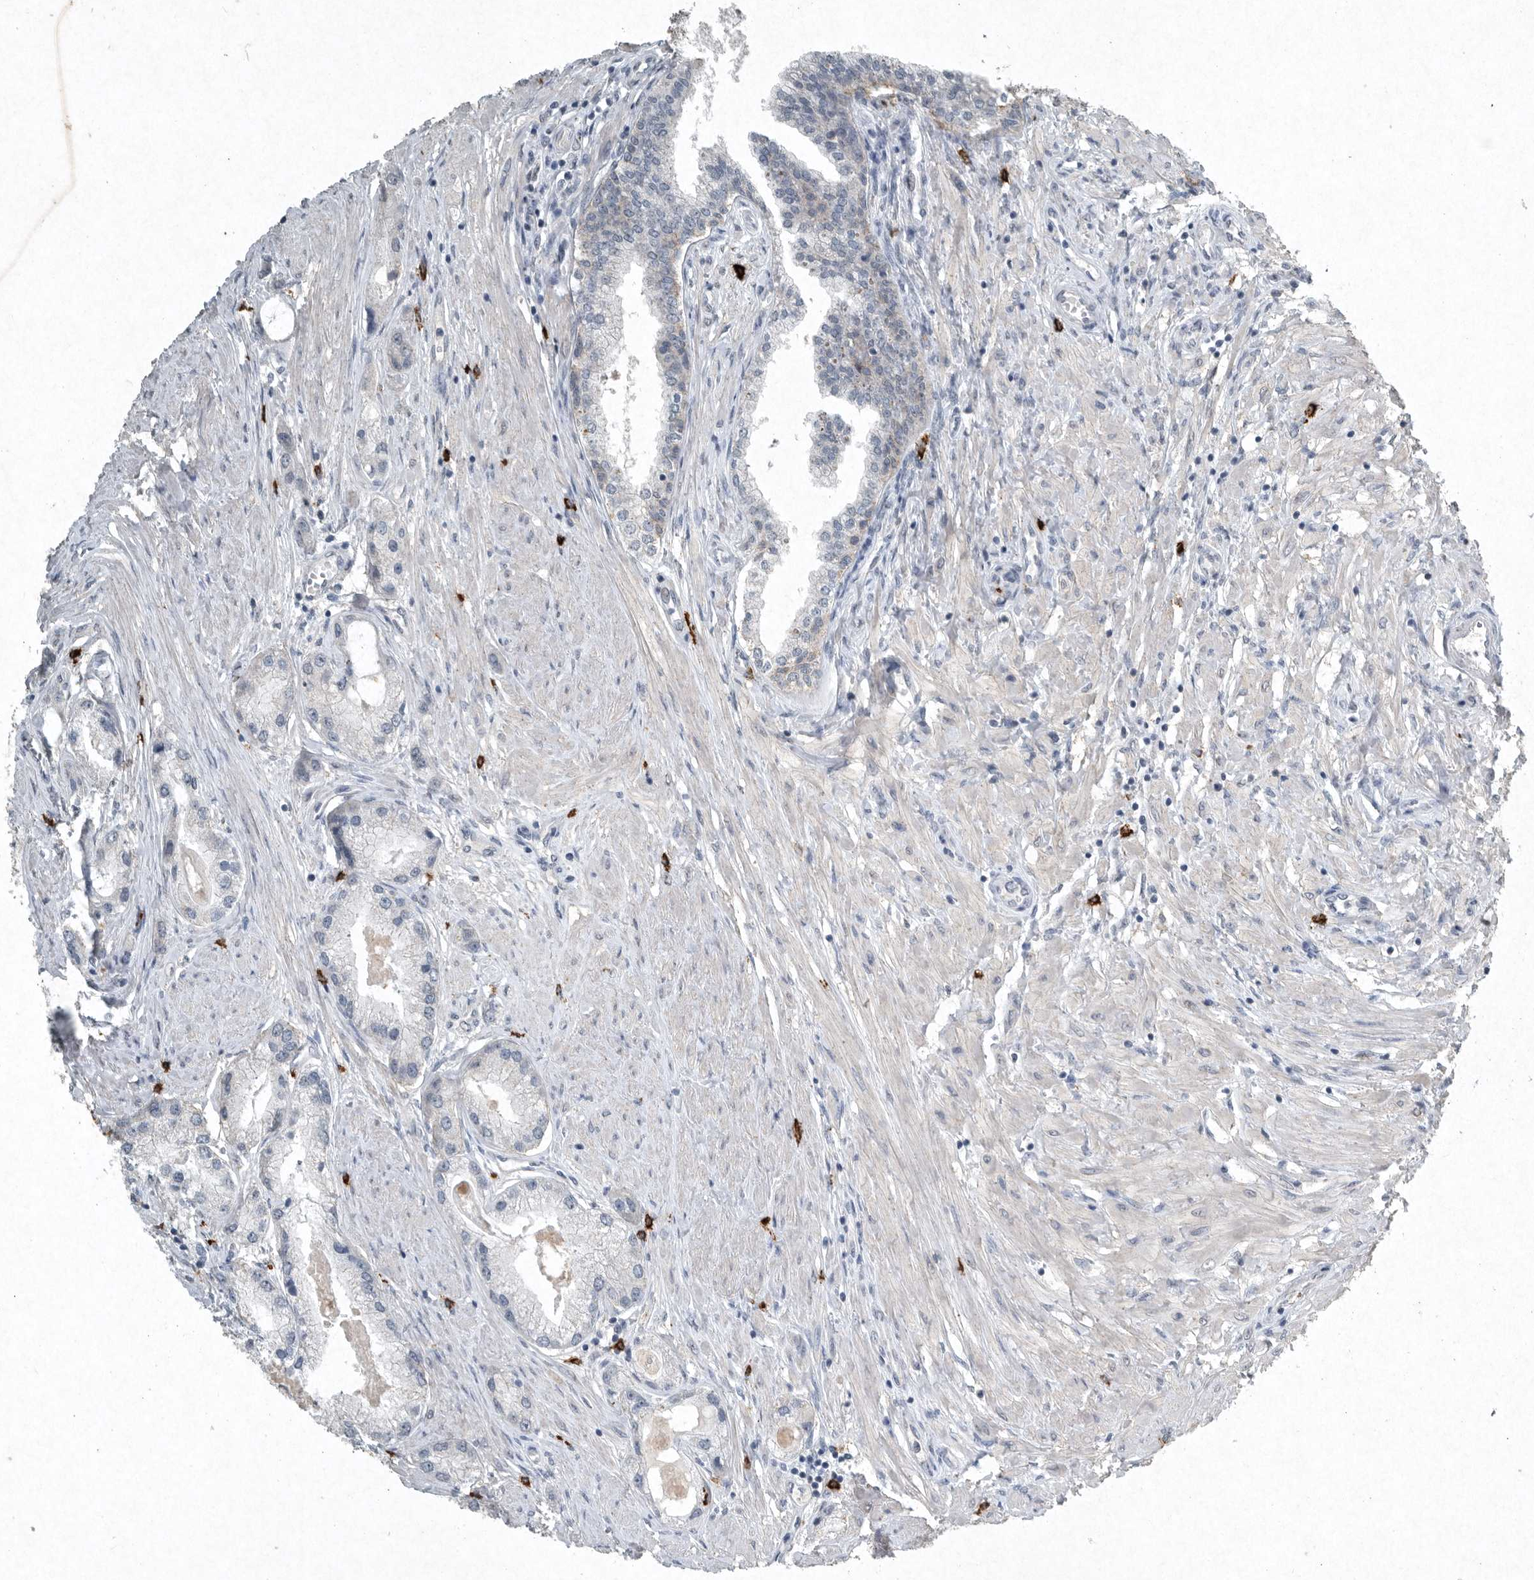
{"staining": {"intensity": "negative", "quantity": "none", "location": "none"}, "tissue": "prostate cancer", "cell_type": "Tumor cells", "image_type": "cancer", "snomed": [{"axis": "morphology", "description": "Adenocarcinoma, Low grade"}, {"axis": "topography", "description": "Prostate"}], "caption": "Protein analysis of prostate cancer (low-grade adenocarcinoma) demonstrates no significant positivity in tumor cells.", "gene": "IL20", "patient": {"sex": "male", "age": 62}}